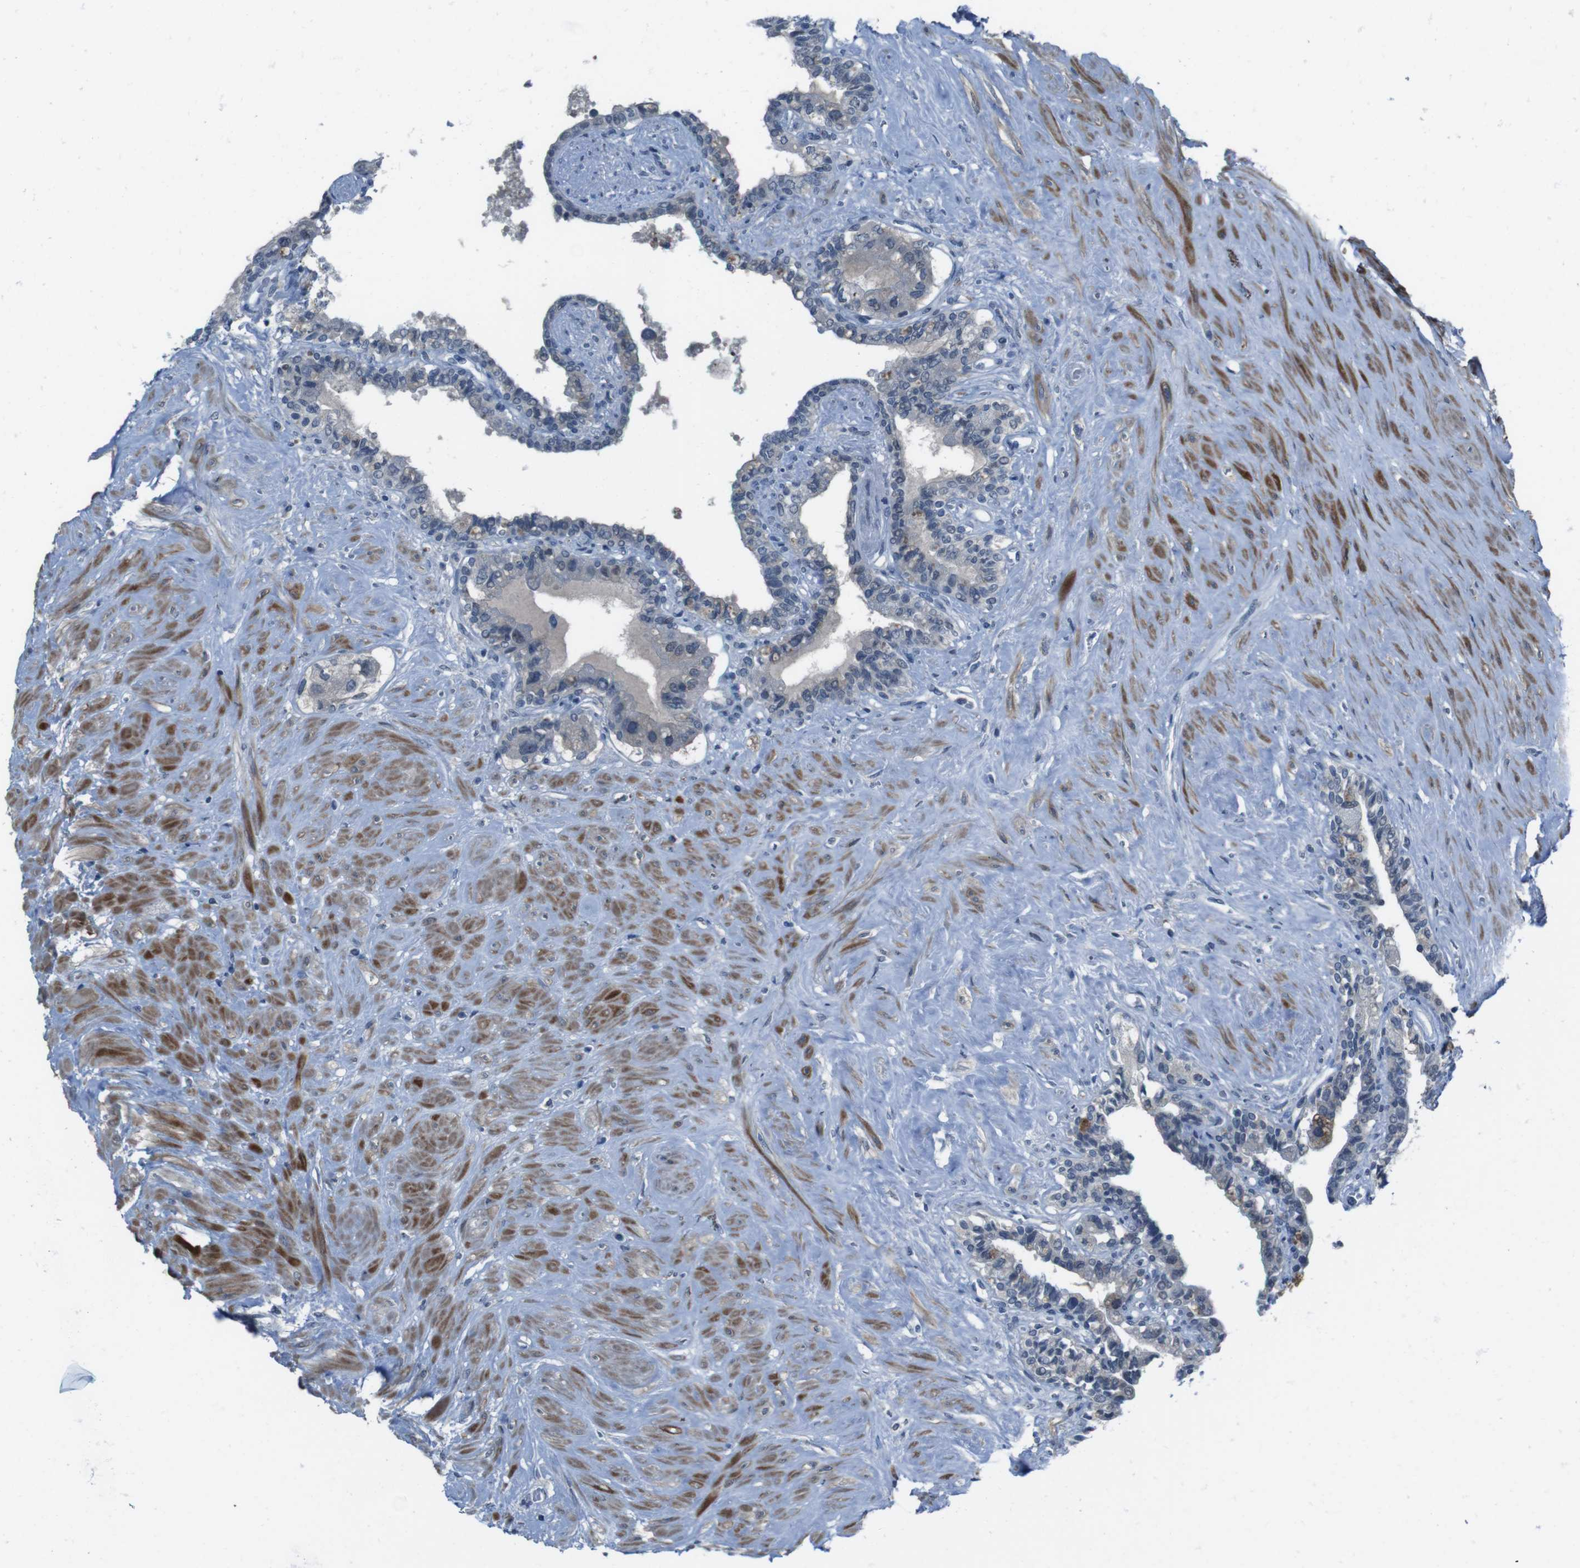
{"staining": {"intensity": "weak", "quantity": "<25%", "location": "cytoplasmic/membranous"}, "tissue": "seminal vesicle", "cell_type": "Glandular cells", "image_type": "normal", "snomed": [{"axis": "morphology", "description": "Normal tissue, NOS"}, {"axis": "topography", "description": "Seminal veicle"}], "caption": "This is an immunohistochemistry histopathology image of unremarkable human seminal vesicle. There is no staining in glandular cells.", "gene": "CDHR2", "patient": {"sex": "male", "age": 63}}